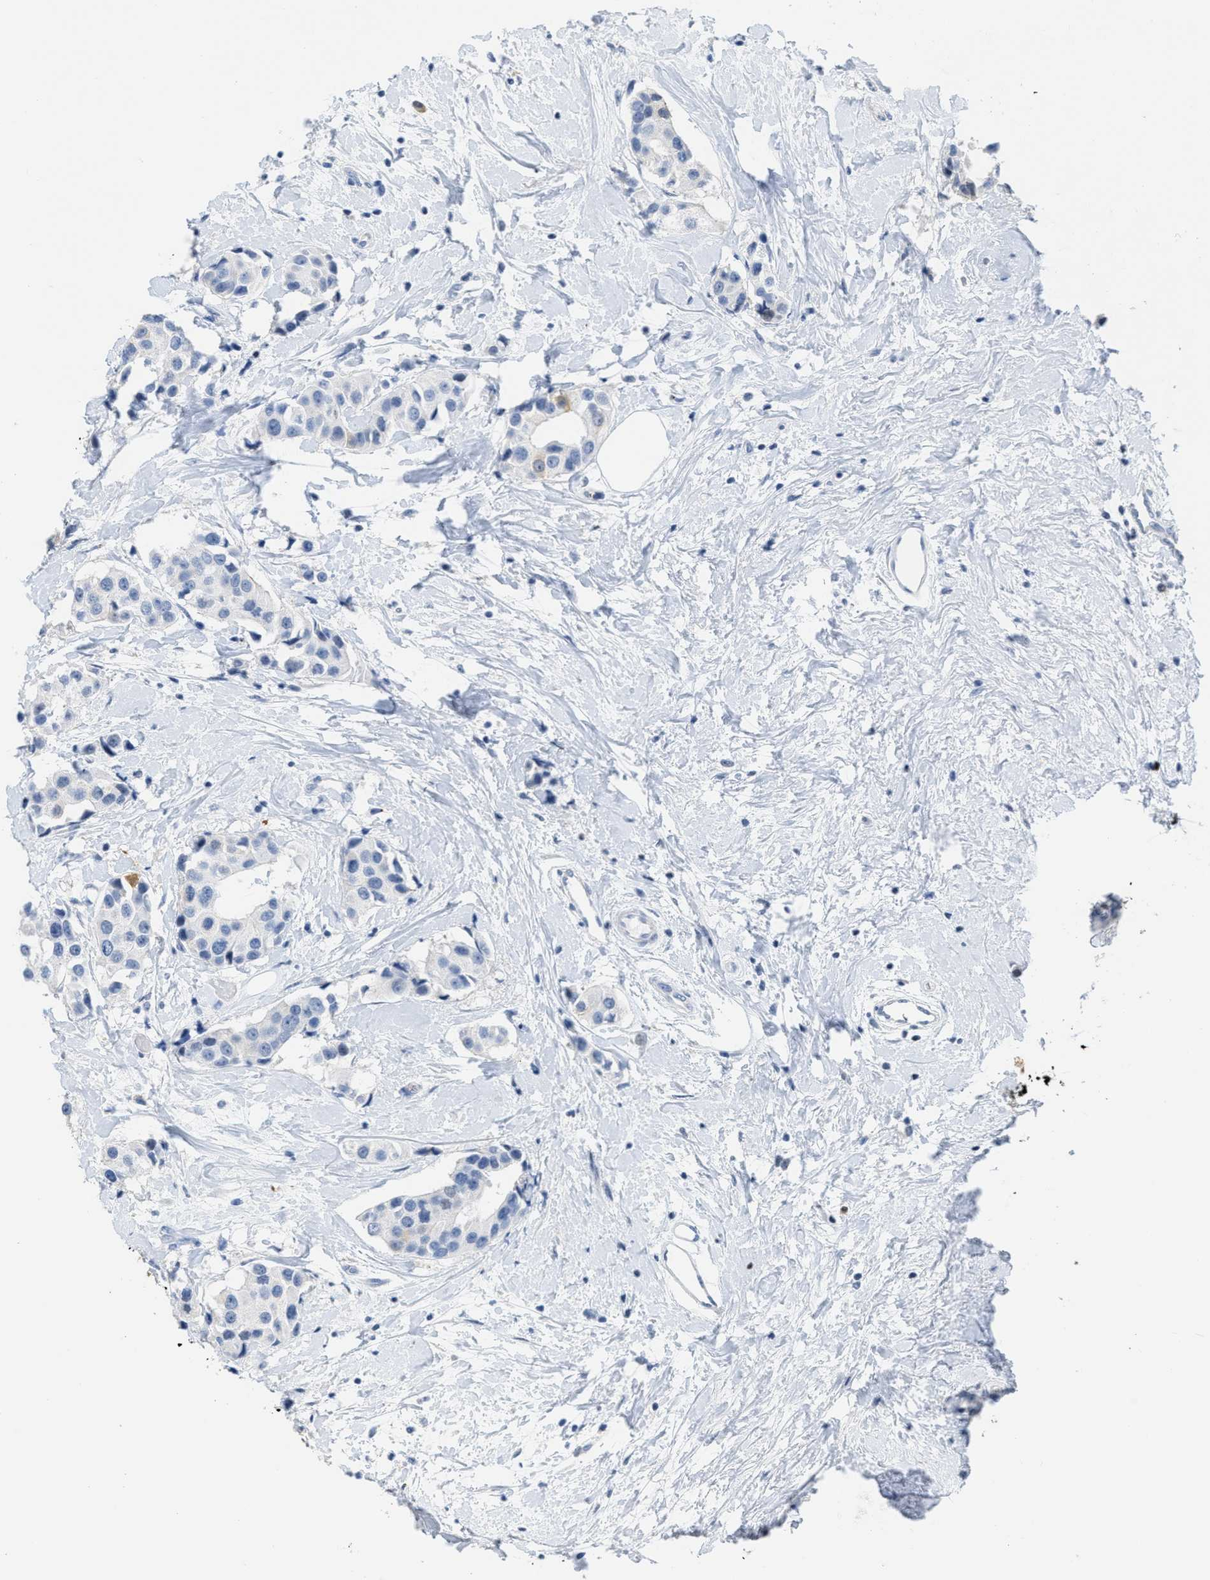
{"staining": {"intensity": "negative", "quantity": "none", "location": "none"}, "tissue": "breast cancer", "cell_type": "Tumor cells", "image_type": "cancer", "snomed": [{"axis": "morphology", "description": "Normal tissue, NOS"}, {"axis": "morphology", "description": "Duct carcinoma"}, {"axis": "topography", "description": "Breast"}], "caption": "Tumor cells show no significant protein staining in invasive ductal carcinoma (breast).", "gene": "CRYM", "patient": {"sex": "female", "age": 39}}